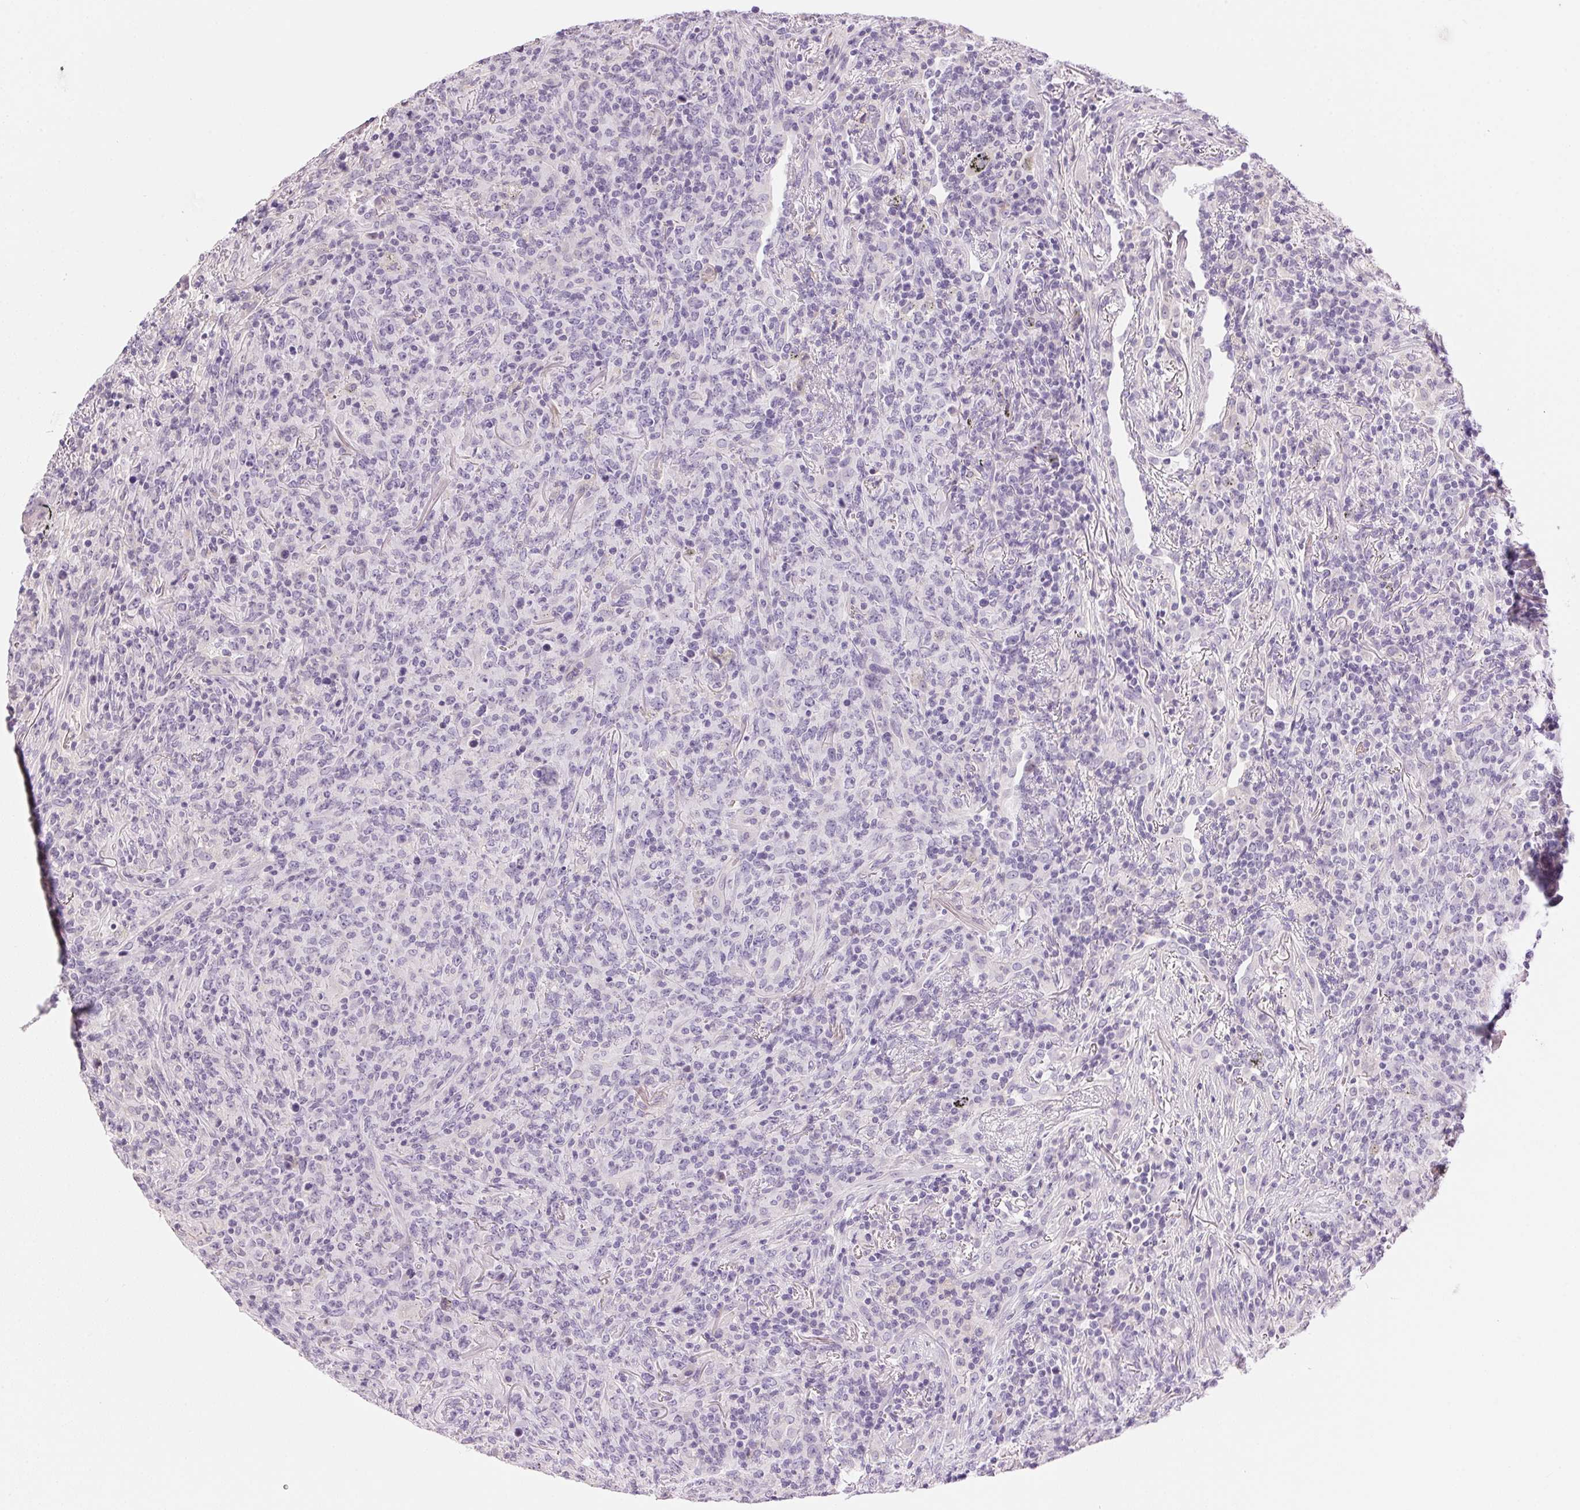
{"staining": {"intensity": "negative", "quantity": "none", "location": "none"}, "tissue": "lymphoma", "cell_type": "Tumor cells", "image_type": "cancer", "snomed": [{"axis": "morphology", "description": "Malignant lymphoma, non-Hodgkin's type, High grade"}, {"axis": "topography", "description": "Lung"}], "caption": "This is an IHC photomicrograph of human lymphoma. There is no expression in tumor cells.", "gene": "HSD17B2", "patient": {"sex": "male", "age": 79}}